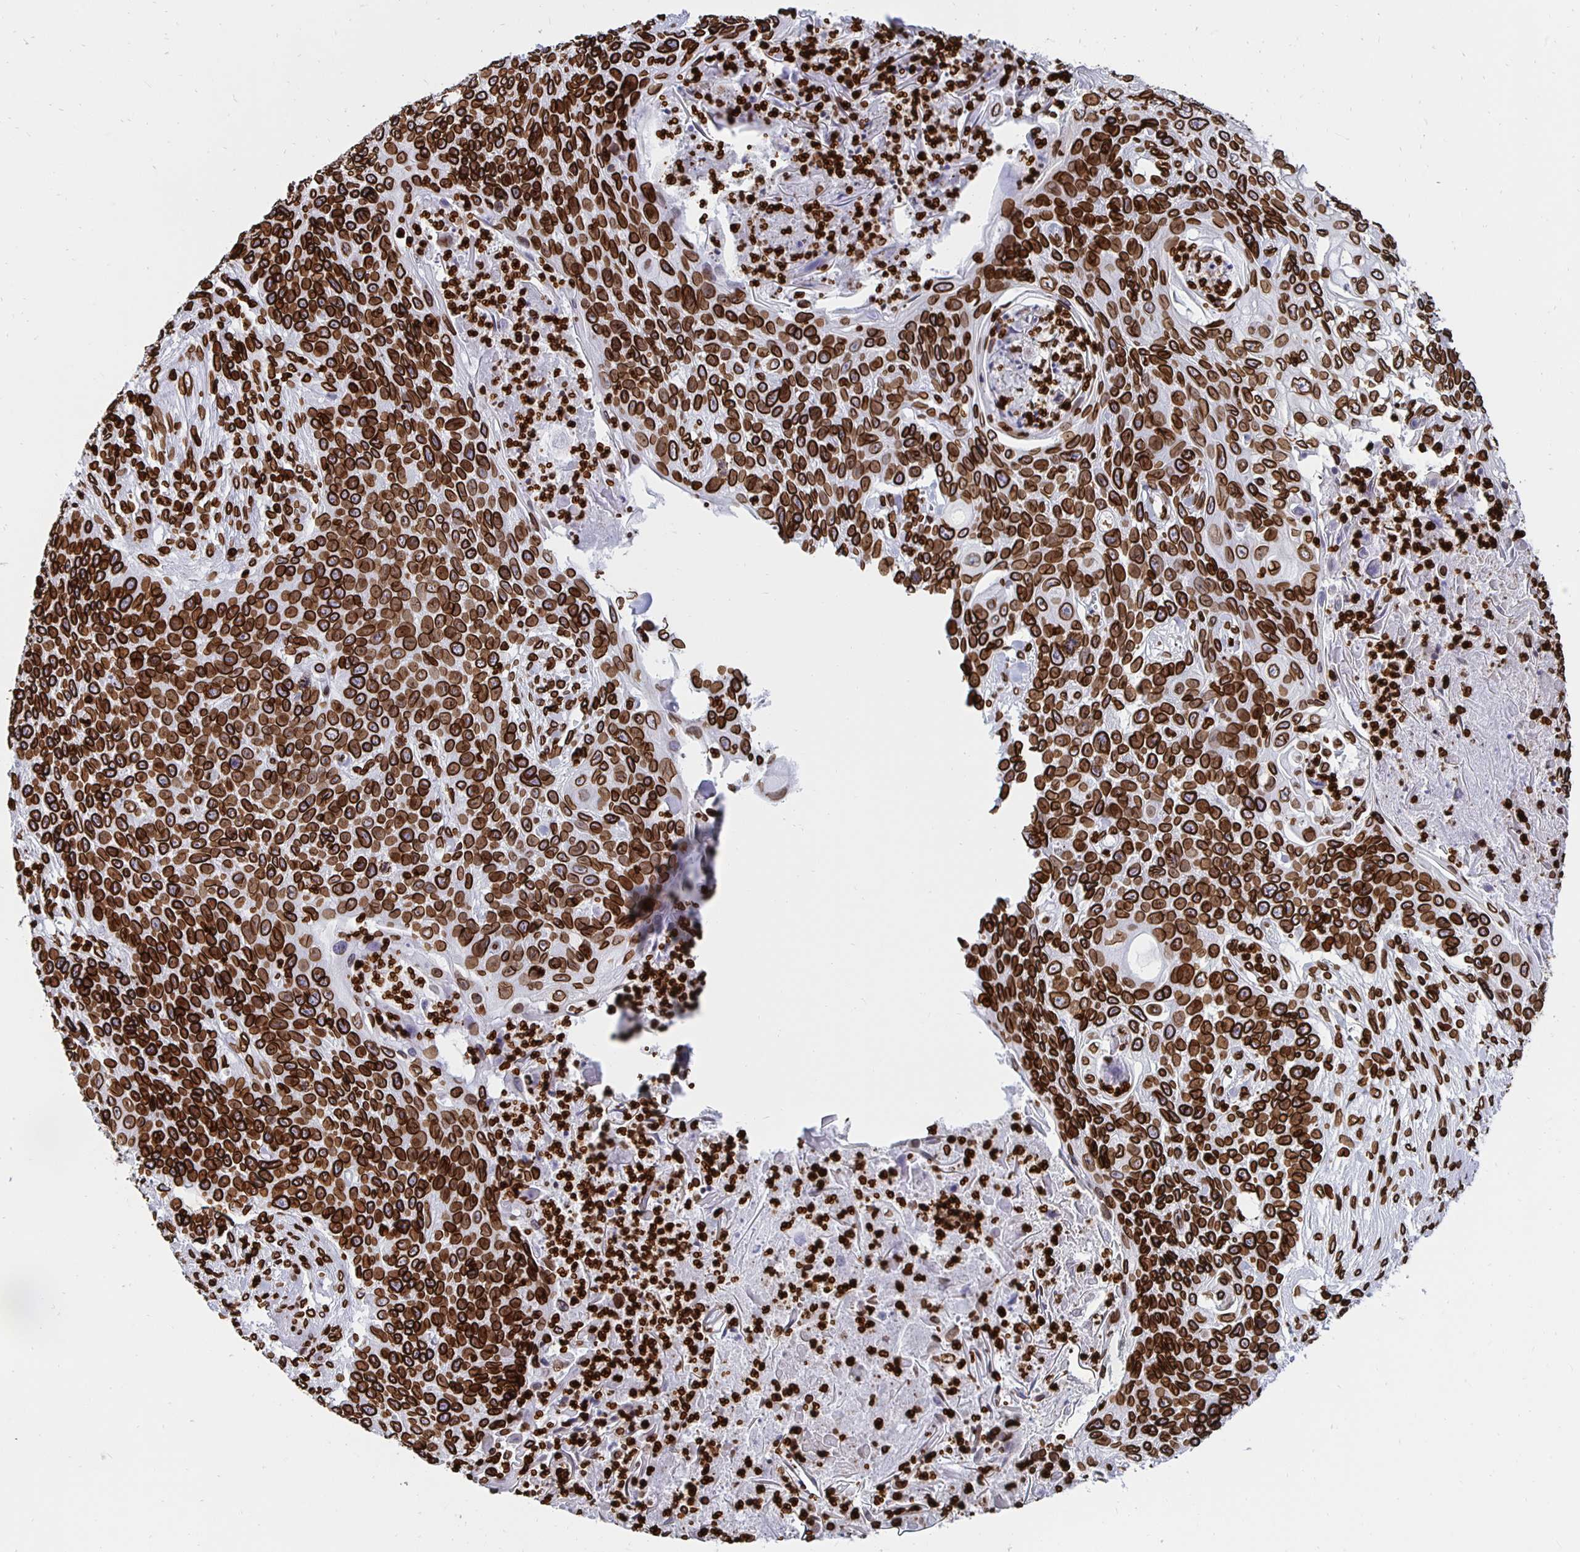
{"staining": {"intensity": "strong", "quantity": ">75%", "location": "cytoplasmic/membranous,nuclear"}, "tissue": "lung cancer", "cell_type": "Tumor cells", "image_type": "cancer", "snomed": [{"axis": "morphology", "description": "Squamous cell carcinoma, NOS"}, {"axis": "morphology", "description": "Squamous cell carcinoma, metastatic, NOS"}, {"axis": "topography", "description": "Lung"}, {"axis": "topography", "description": "Pleura, NOS"}], "caption": "A high amount of strong cytoplasmic/membranous and nuclear expression is present in approximately >75% of tumor cells in lung cancer tissue. Ihc stains the protein in brown and the nuclei are stained blue.", "gene": "LMNB1", "patient": {"sex": "male", "age": 72}}